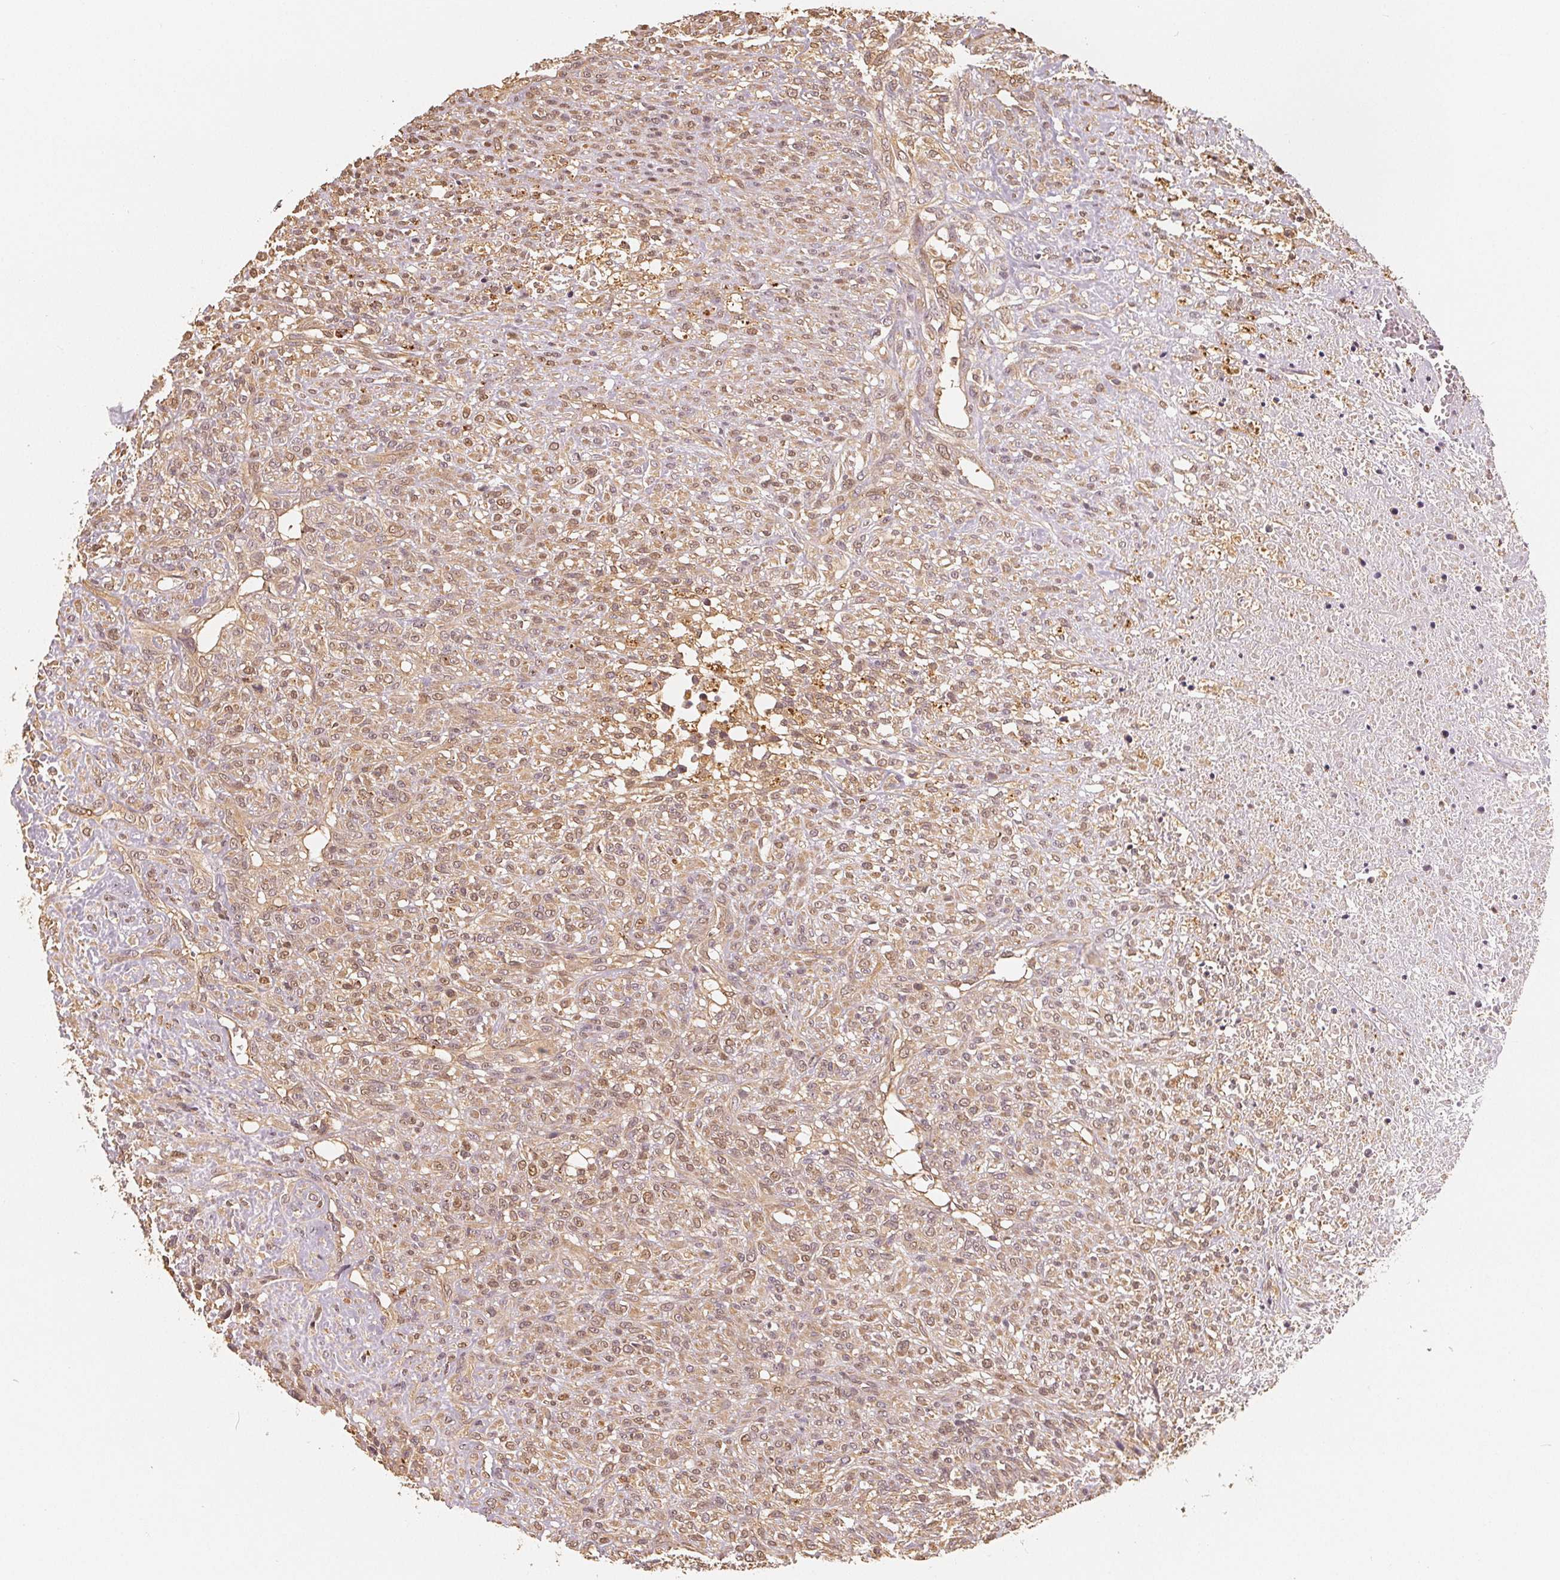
{"staining": {"intensity": "moderate", "quantity": "25%-75%", "location": "cytoplasmic/membranous,nuclear"}, "tissue": "renal cancer", "cell_type": "Tumor cells", "image_type": "cancer", "snomed": [{"axis": "morphology", "description": "Adenocarcinoma, NOS"}, {"axis": "topography", "description": "Kidney"}], "caption": "IHC histopathology image of neoplastic tissue: human adenocarcinoma (renal) stained using immunohistochemistry (IHC) reveals medium levels of moderate protein expression localized specifically in the cytoplasmic/membranous and nuclear of tumor cells, appearing as a cytoplasmic/membranous and nuclear brown color.", "gene": "GUSB", "patient": {"sex": "male", "age": 58}}